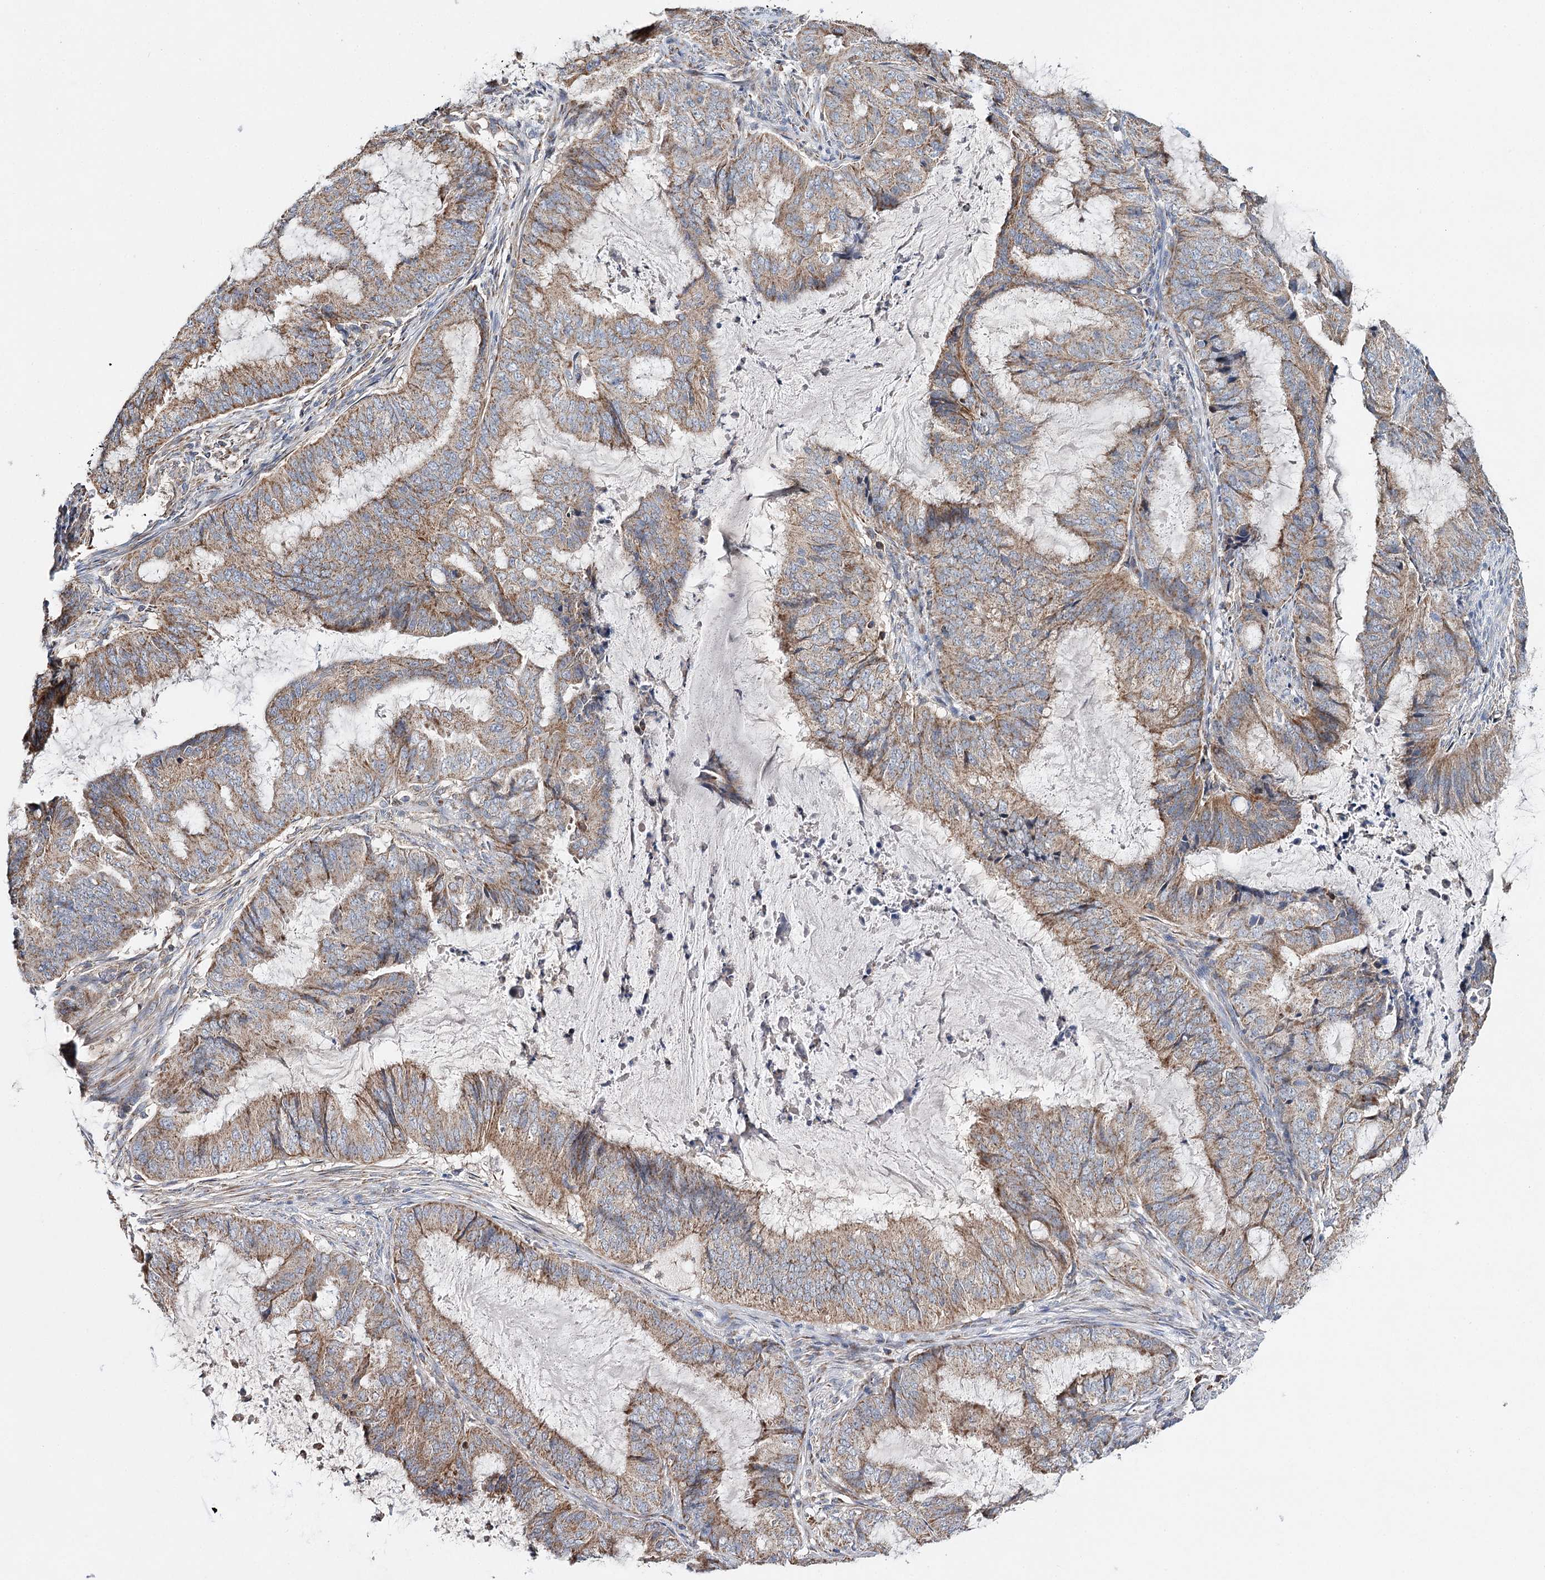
{"staining": {"intensity": "moderate", "quantity": ">75%", "location": "cytoplasmic/membranous"}, "tissue": "endometrial cancer", "cell_type": "Tumor cells", "image_type": "cancer", "snomed": [{"axis": "morphology", "description": "Adenocarcinoma, NOS"}, {"axis": "topography", "description": "Endometrium"}], "caption": "Protein expression analysis of human endometrial cancer (adenocarcinoma) reveals moderate cytoplasmic/membranous positivity in about >75% of tumor cells. (DAB (3,3'-diaminobenzidine) IHC with brightfield microscopy, high magnification).", "gene": "CFAP46", "patient": {"sex": "female", "age": 81}}